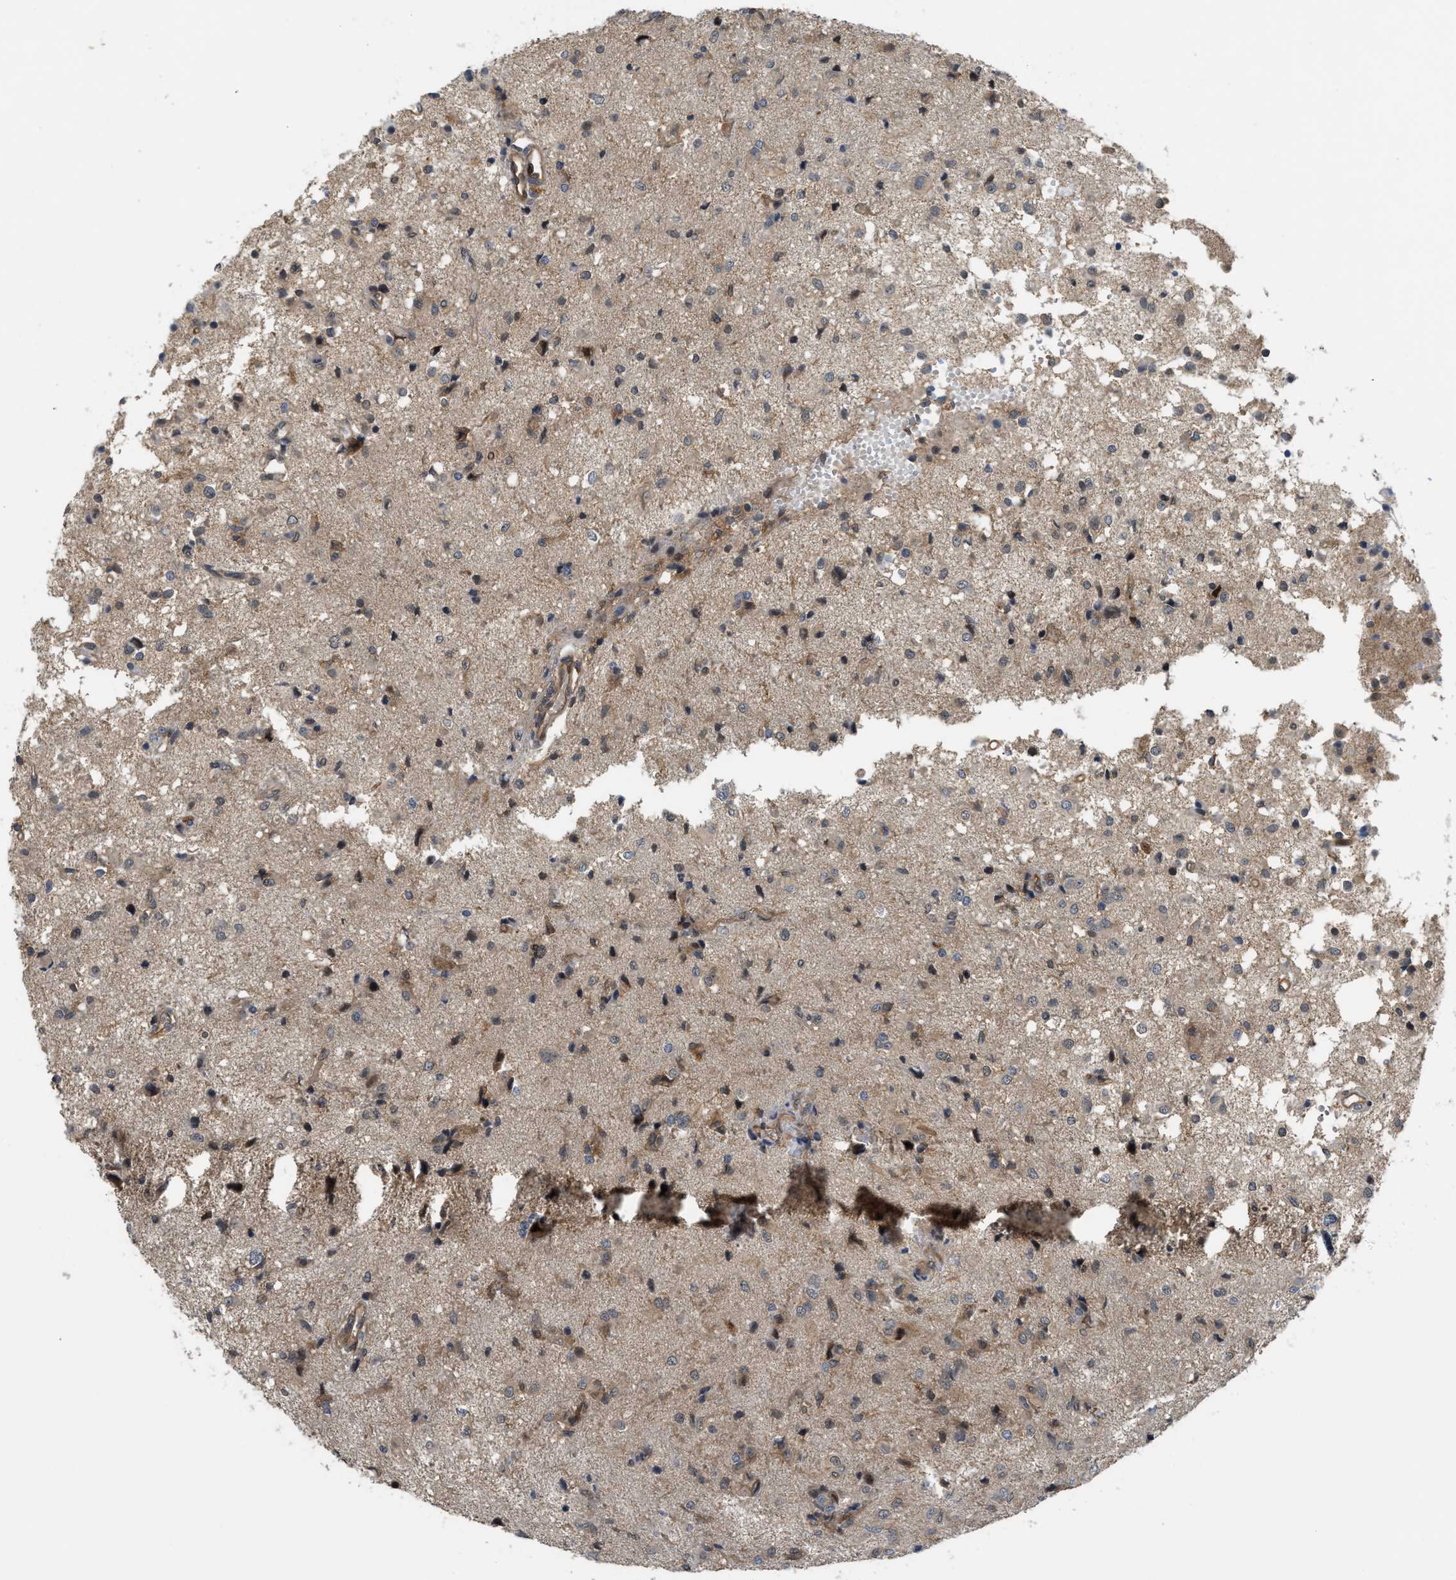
{"staining": {"intensity": "negative", "quantity": "none", "location": "none"}, "tissue": "glioma", "cell_type": "Tumor cells", "image_type": "cancer", "snomed": [{"axis": "morphology", "description": "Glioma, malignant, High grade"}, {"axis": "topography", "description": "Brain"}], "caption": "IHC micrograph of neoplastic tissue: human glioma stained with DAB shows no significant protein staining in tumor cells. The staining is performed using DAB (3,3'-diaminobenzidine) brown chromogen with nuclei counter-stained in using hematoxylin.", "gene": "TRAK2", "patient": {"sex": "female", "age": 59}}